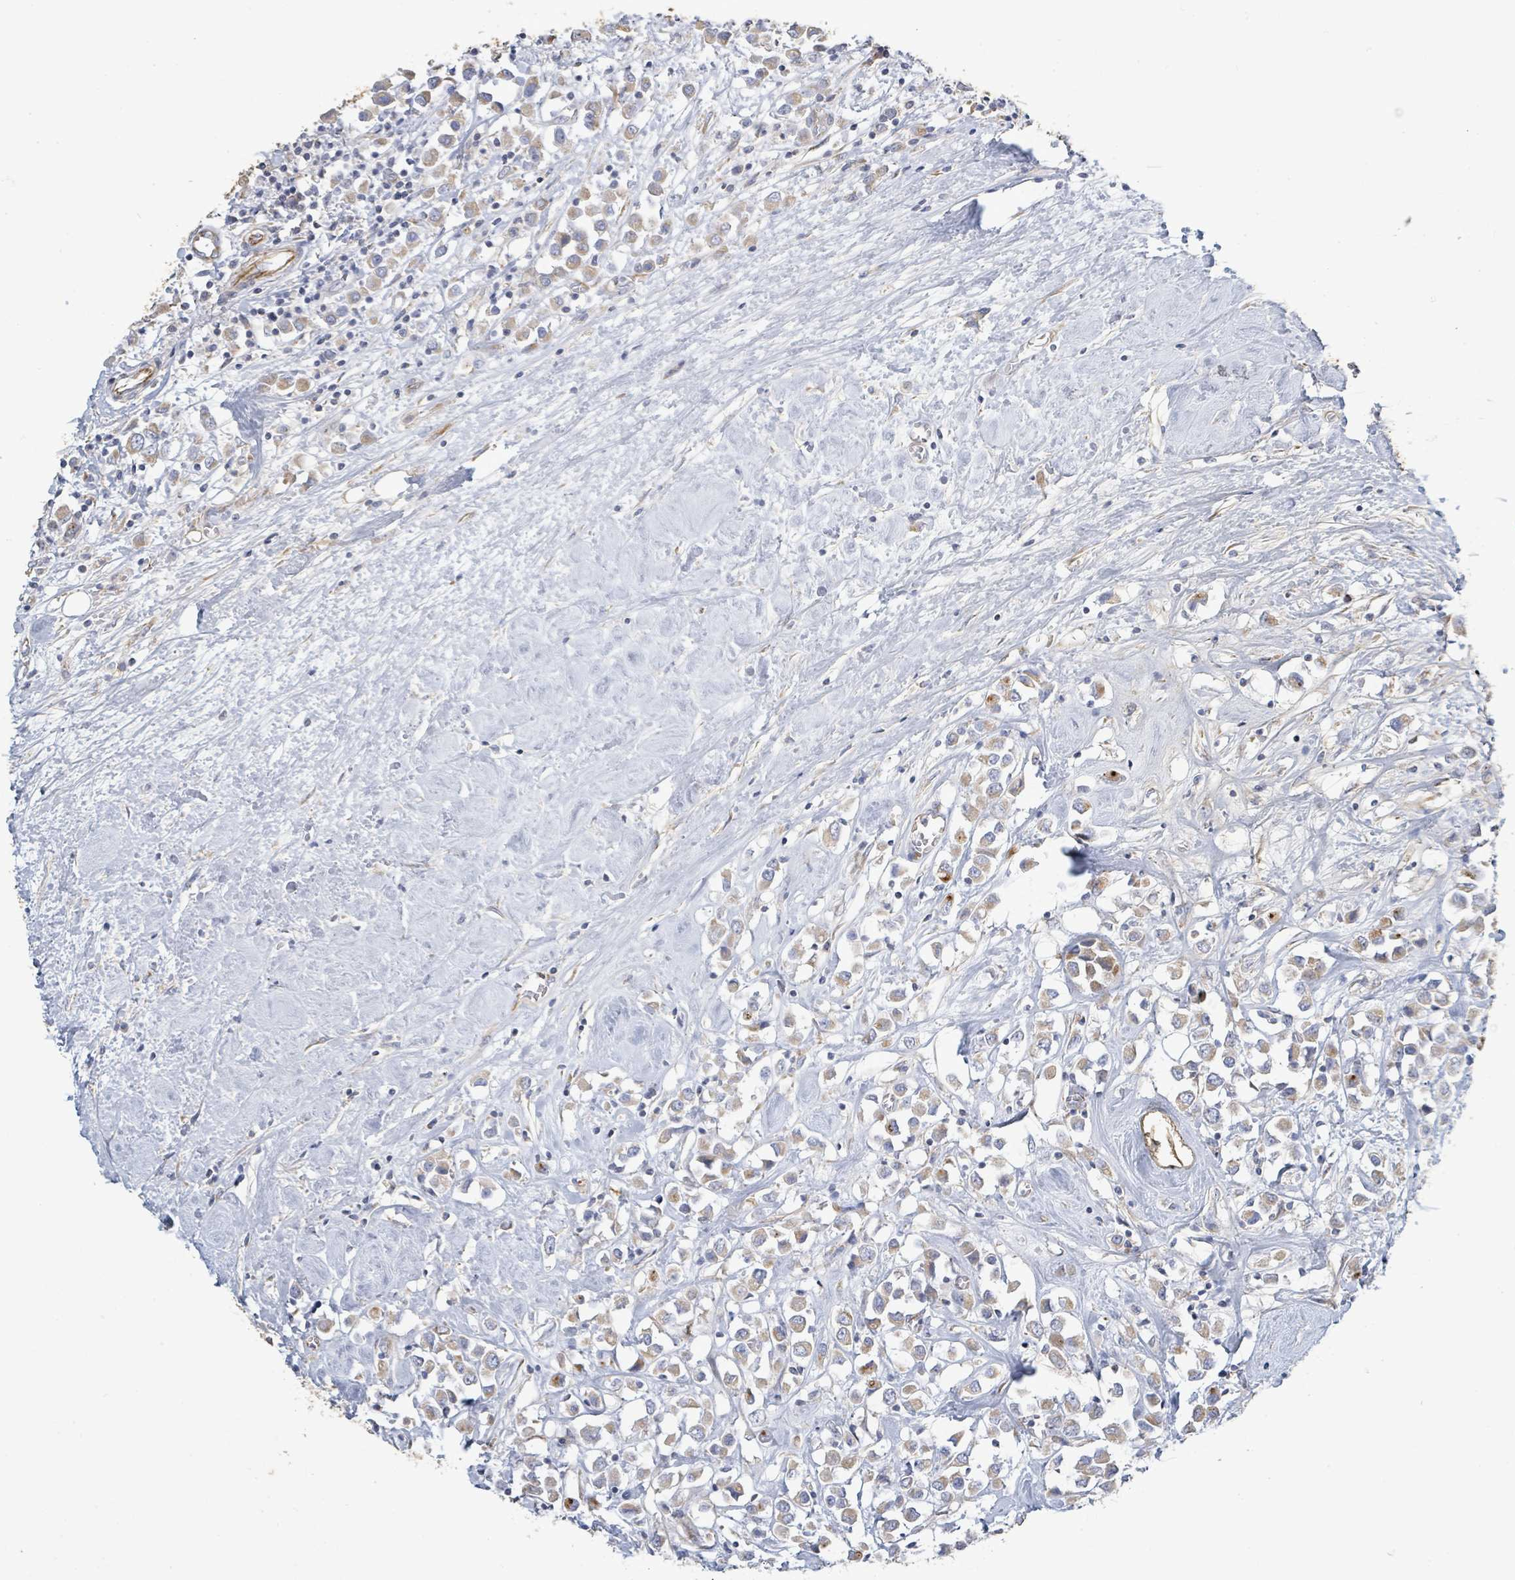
{"staining": {"intensity": "weak", "quantity": ">75%", "location": "cytoplasmic/membranous"}, "tissue": "breast cancer", "cell_type": "Tumor cells", "image_type": "cancer", "snomed": [{"axis": "morphology", "description": "Duct carcinoma"}, {"axis": "topography", "description": "Breast"}], "caption": "This image exhibits breast cancer stained with immunohistochemistry (IHC) to label a protein in brown. The cytoplasmic/membranous of tumor cells show weak positivity for the protein. Nuclei are counter-stained blue.", "gene": "ALG12", "patient": {"sex": "female", "age": 61}}